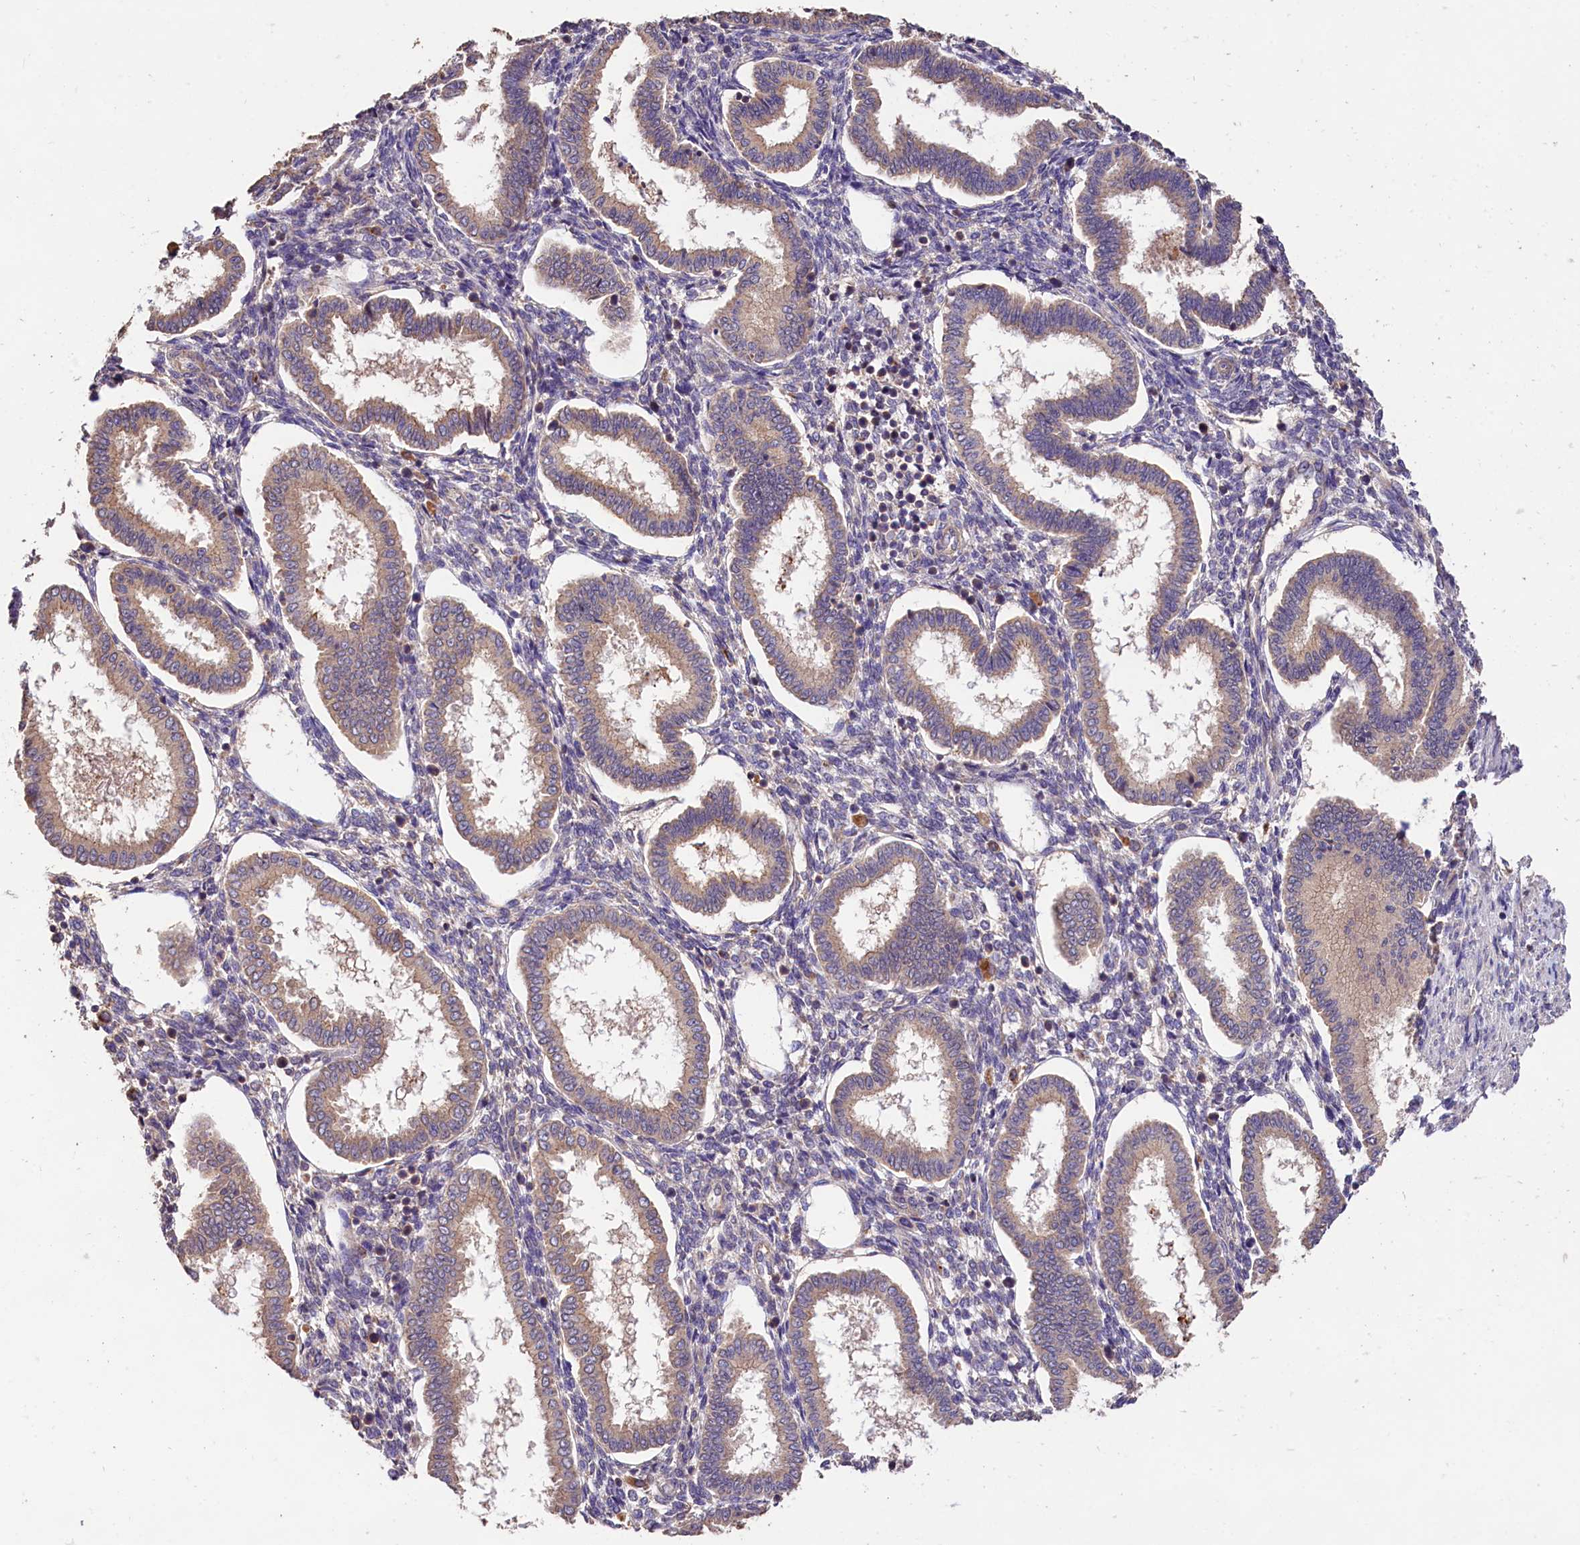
{"staining": {"intensity": "negative", "quantity": "none", "location": "none"}, "tissue": "endometrium", "cell_type": "Cells in endometrial stroma", "image_type": "normal", "snomed": [{"axis": "morphology", "description": "Normal tissue, NOS"}, {"axis": "topography", "description": "Endometrium"}], "caption": "DAB (3,3'-diaminobenzidine) immunohistochemical staining of unremarkable human endometrium shows no significant expression in cells in endometrial stroma.", "gene": "OAS3", "patient": {"sex": "female", "age": 24}}